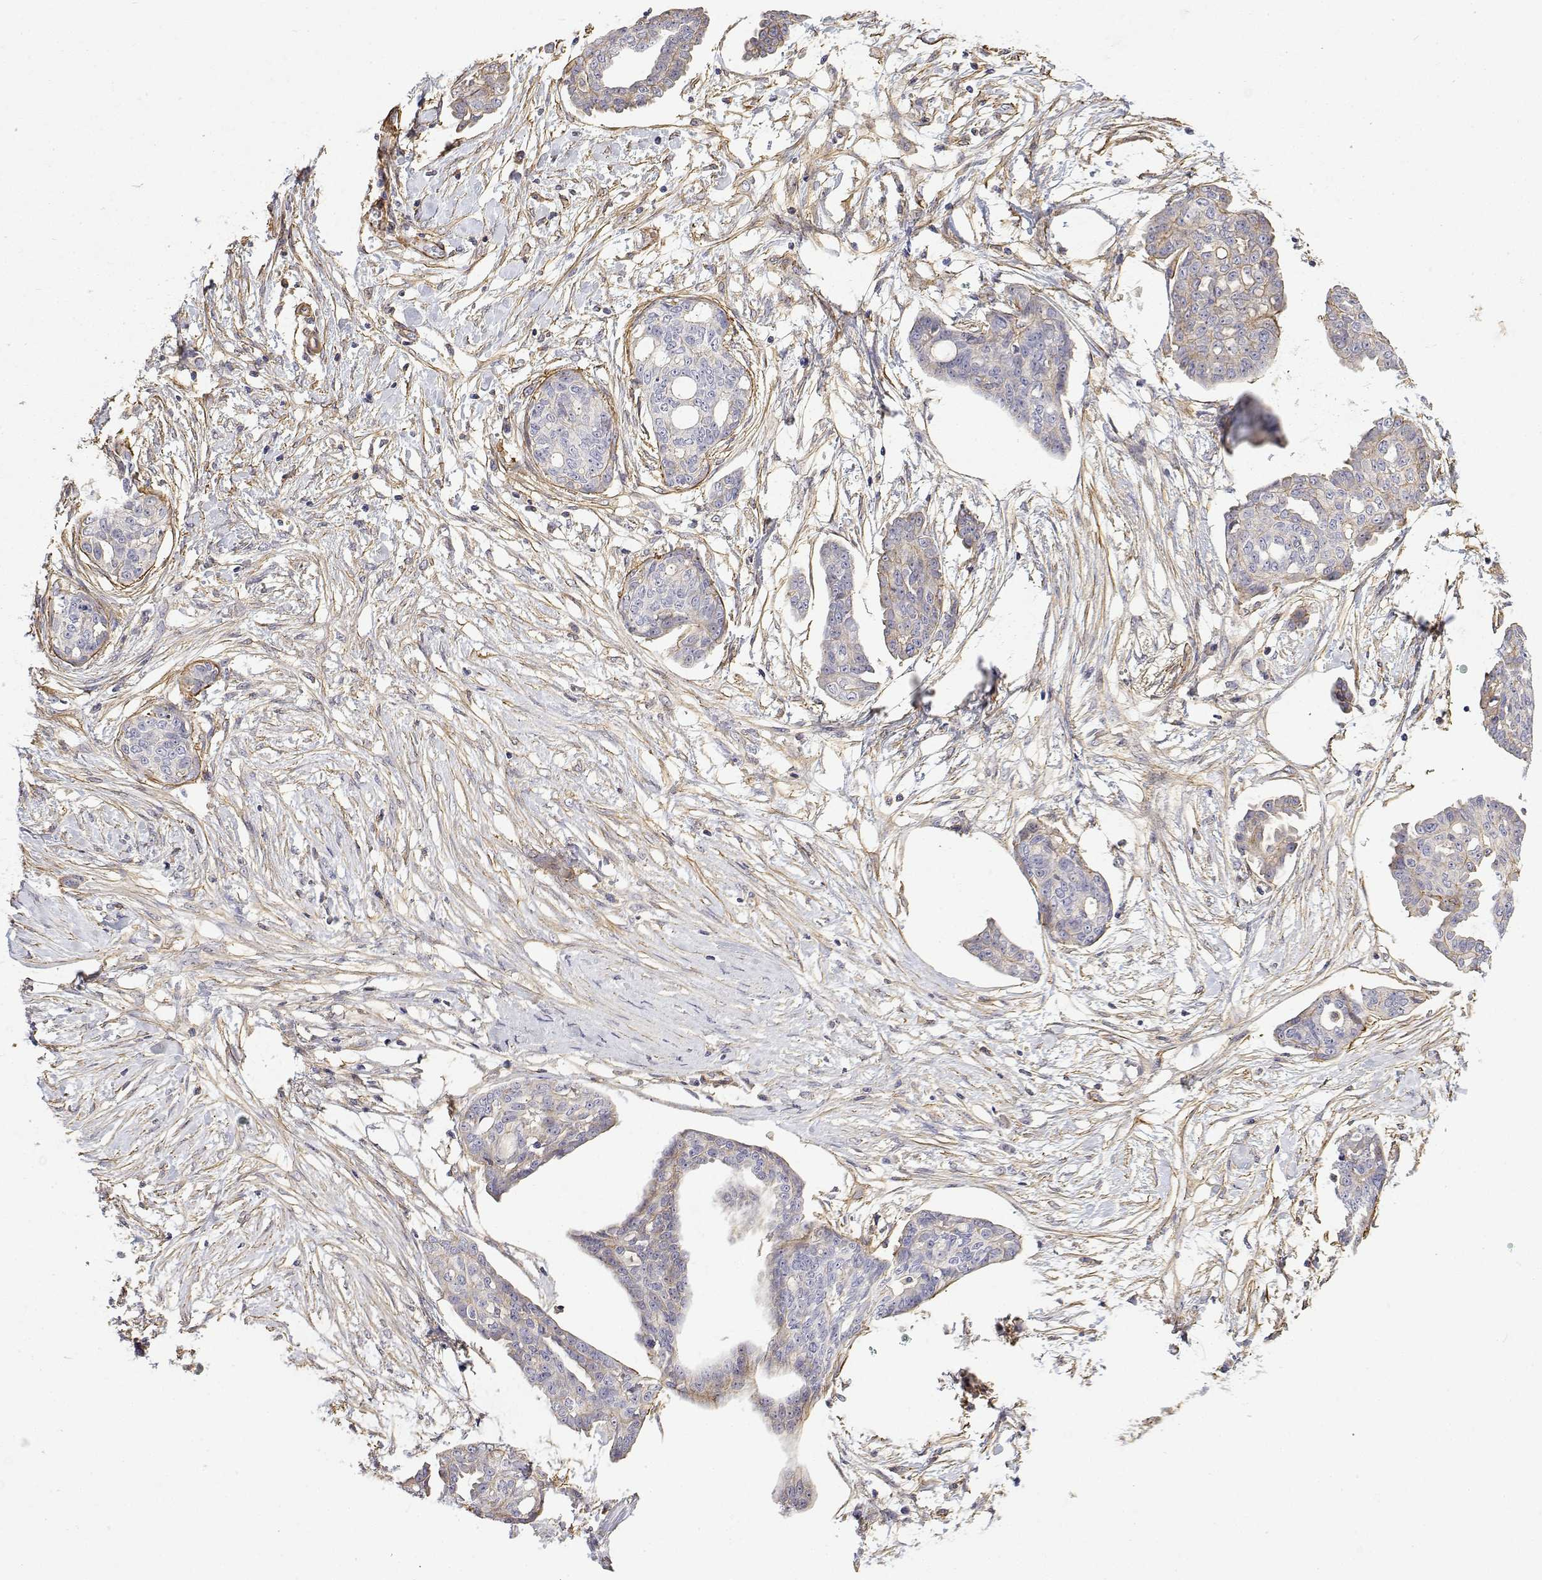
{"staining": {"intensity": "weak", "quantity": "<25%", "location": "cytoplasmic/membranous"}, "tissue": "ovarian cancer", "cell_type": "Tumor cells", "image_type": "cancer", "snomed": [{"axis": "morphology", "description": "Cystadenocarcinoma, serous, NOS"}, {"axis": "topography", "description": "Ovary"}], "caption": "A histopathology image of ovarian cancer (serous cystadenocarcinoma) stained for a protein displays no brown staining in tumor cells.", "gene": "SOWAHD", "patient": {"sex": "female", "age": 71}}